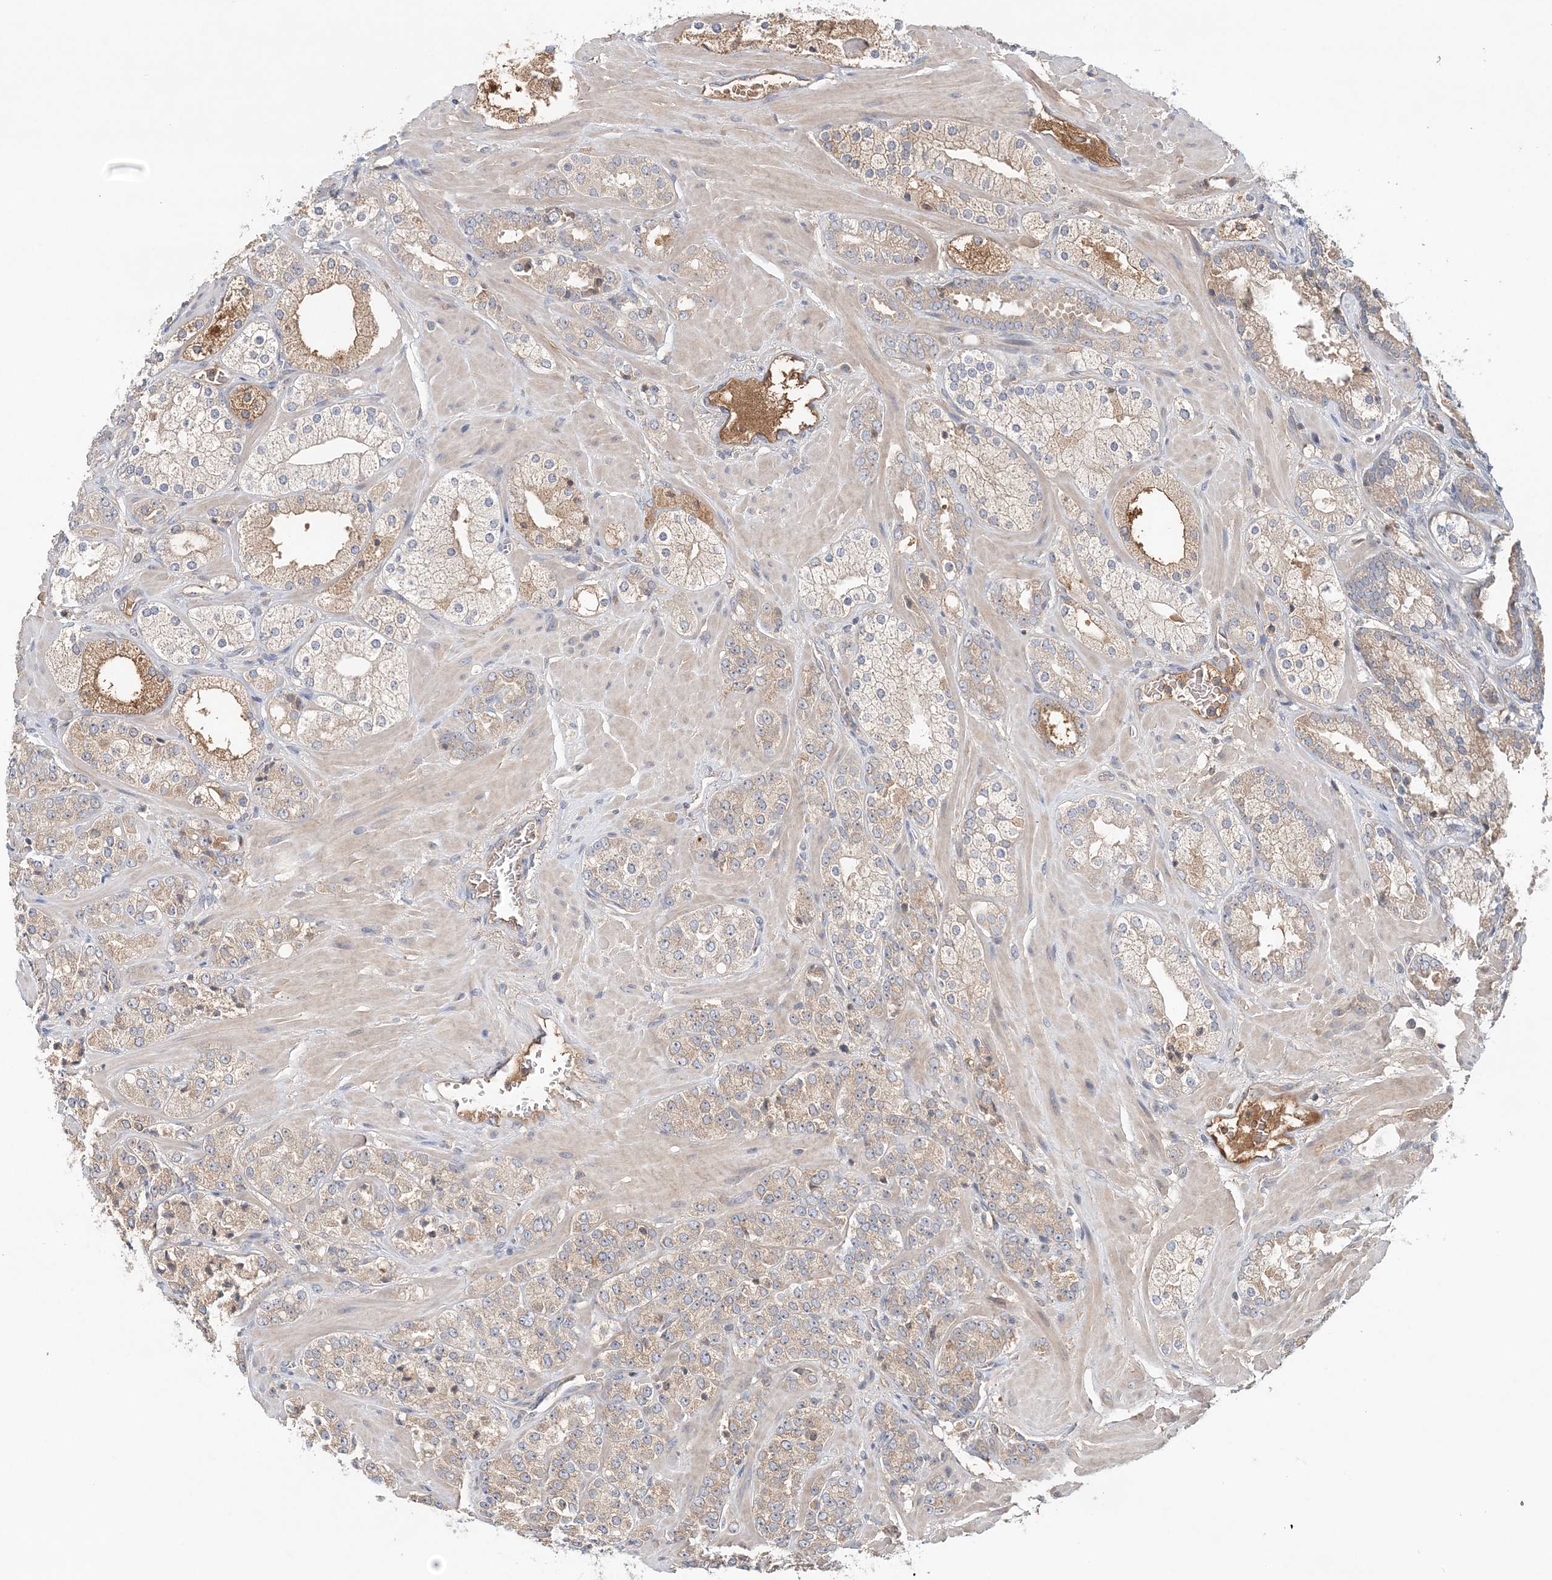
{"staining": {"intensity": "weak", "quantity": "<25%", "location": "cytoplasmic/membranous"}, "tissue": "prostate cancer", "cell_type": "Tumor cells", "image_type": "cancer", "snomed": [{"axis": "morphology", "description": "Adenocarcinoma, High grade"}, {"axis": "topography", "description": "Prostate"}], "caption": "This is an immunohistochemistry micrograph of high-grade adenocarcinoma (prostate). There is no expression in tumor cells.", "gene": "SYCP3", "patient": {"sex": "male", "age": 64}}